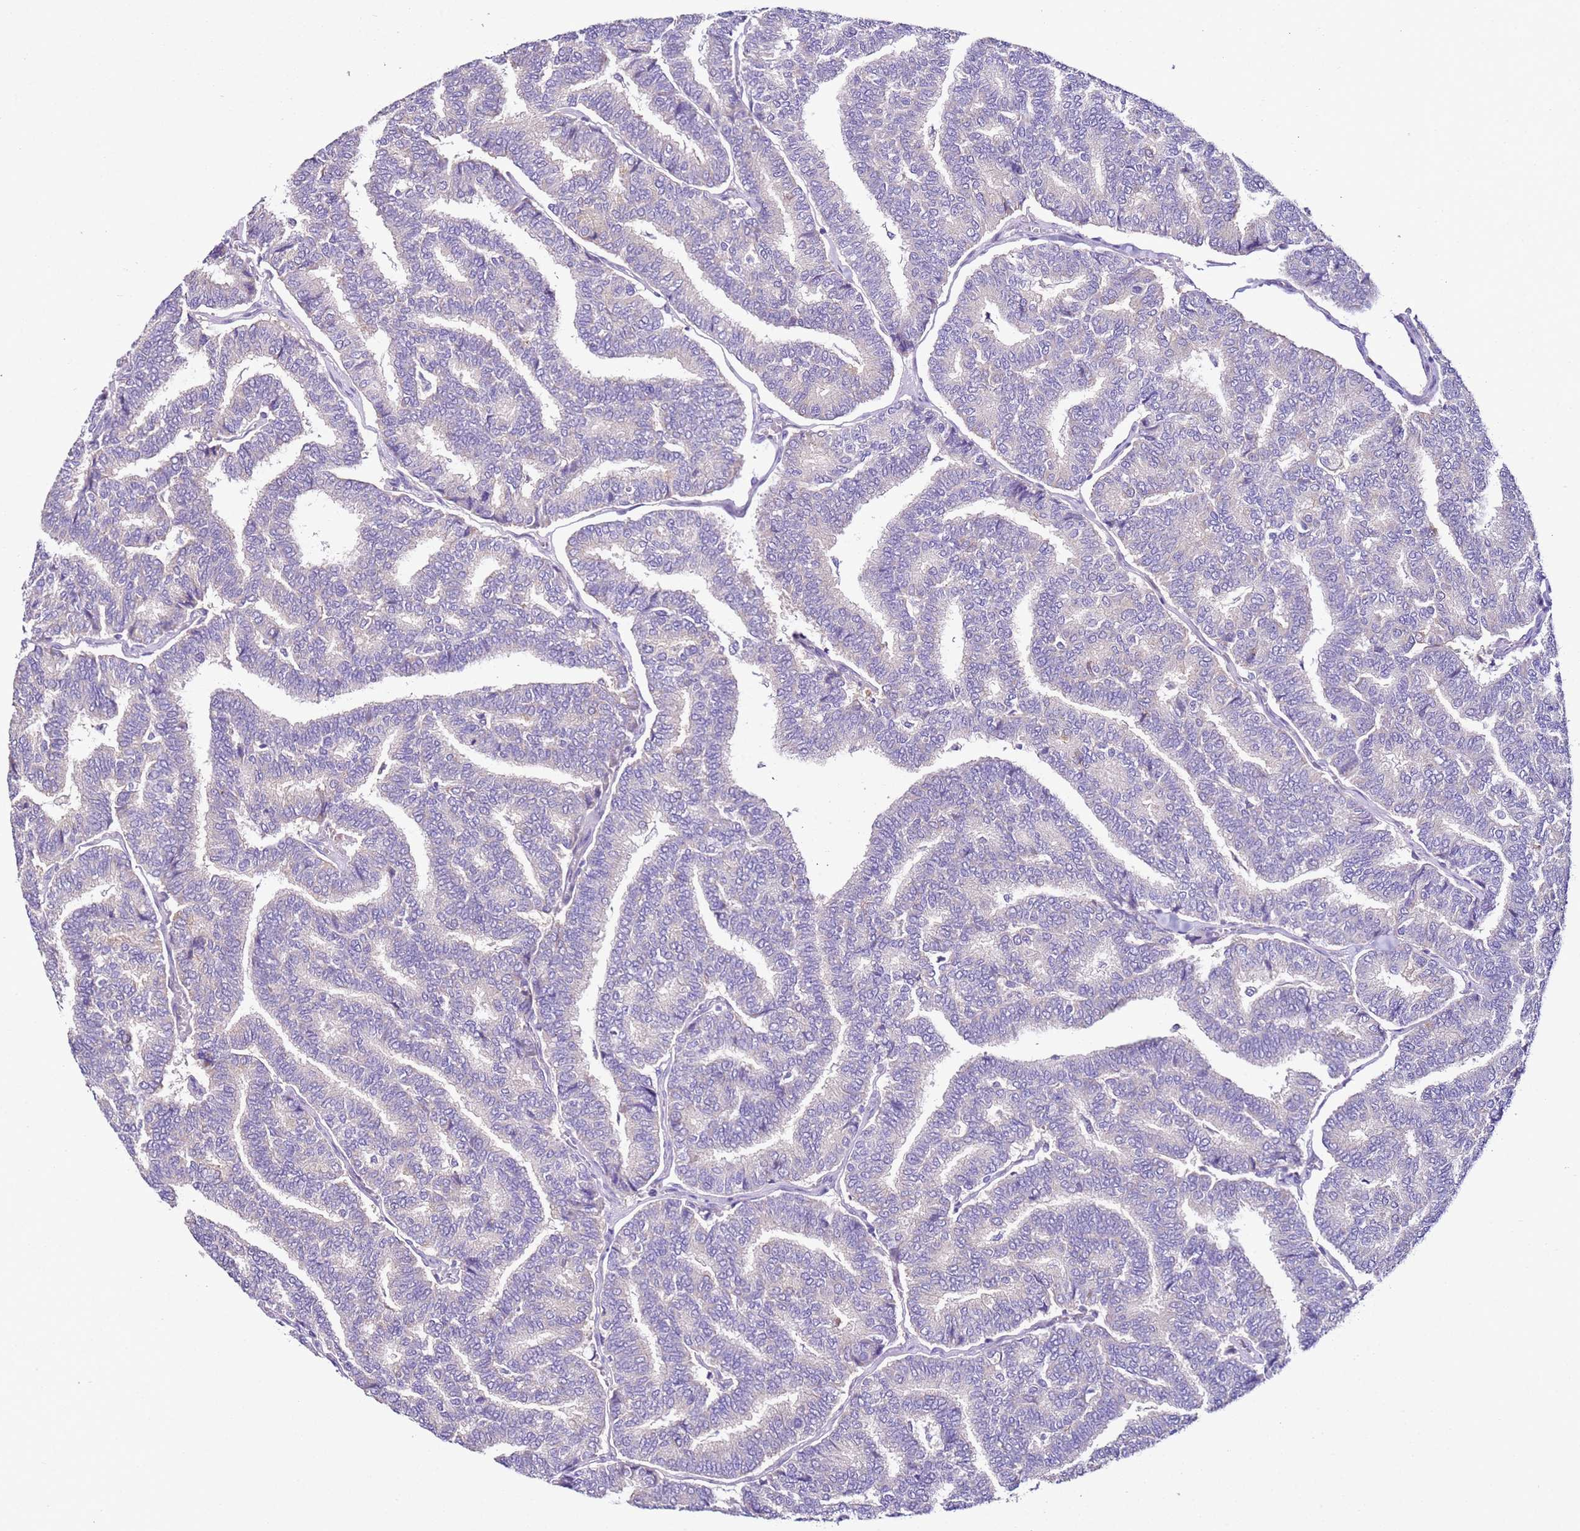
{"staining": {"intensity": "negative", "quantity": "none", "location": "none"}, "tissue": "thyroid cancer", "cell_type": "Tumor cells", "image_type": "cancer", "snomed": [{"axis": "morphology", "description": "Papillary adenocarcinoma, NOS"}, {"axis": "topography", "description": "Thyroid gland"}], "caption": "Thyroid cancer was stained to show a protein in brown. There is no significant staining in tumor cells.", "gene": "HGD", "patient": {"sex": "female", "age": 35}}